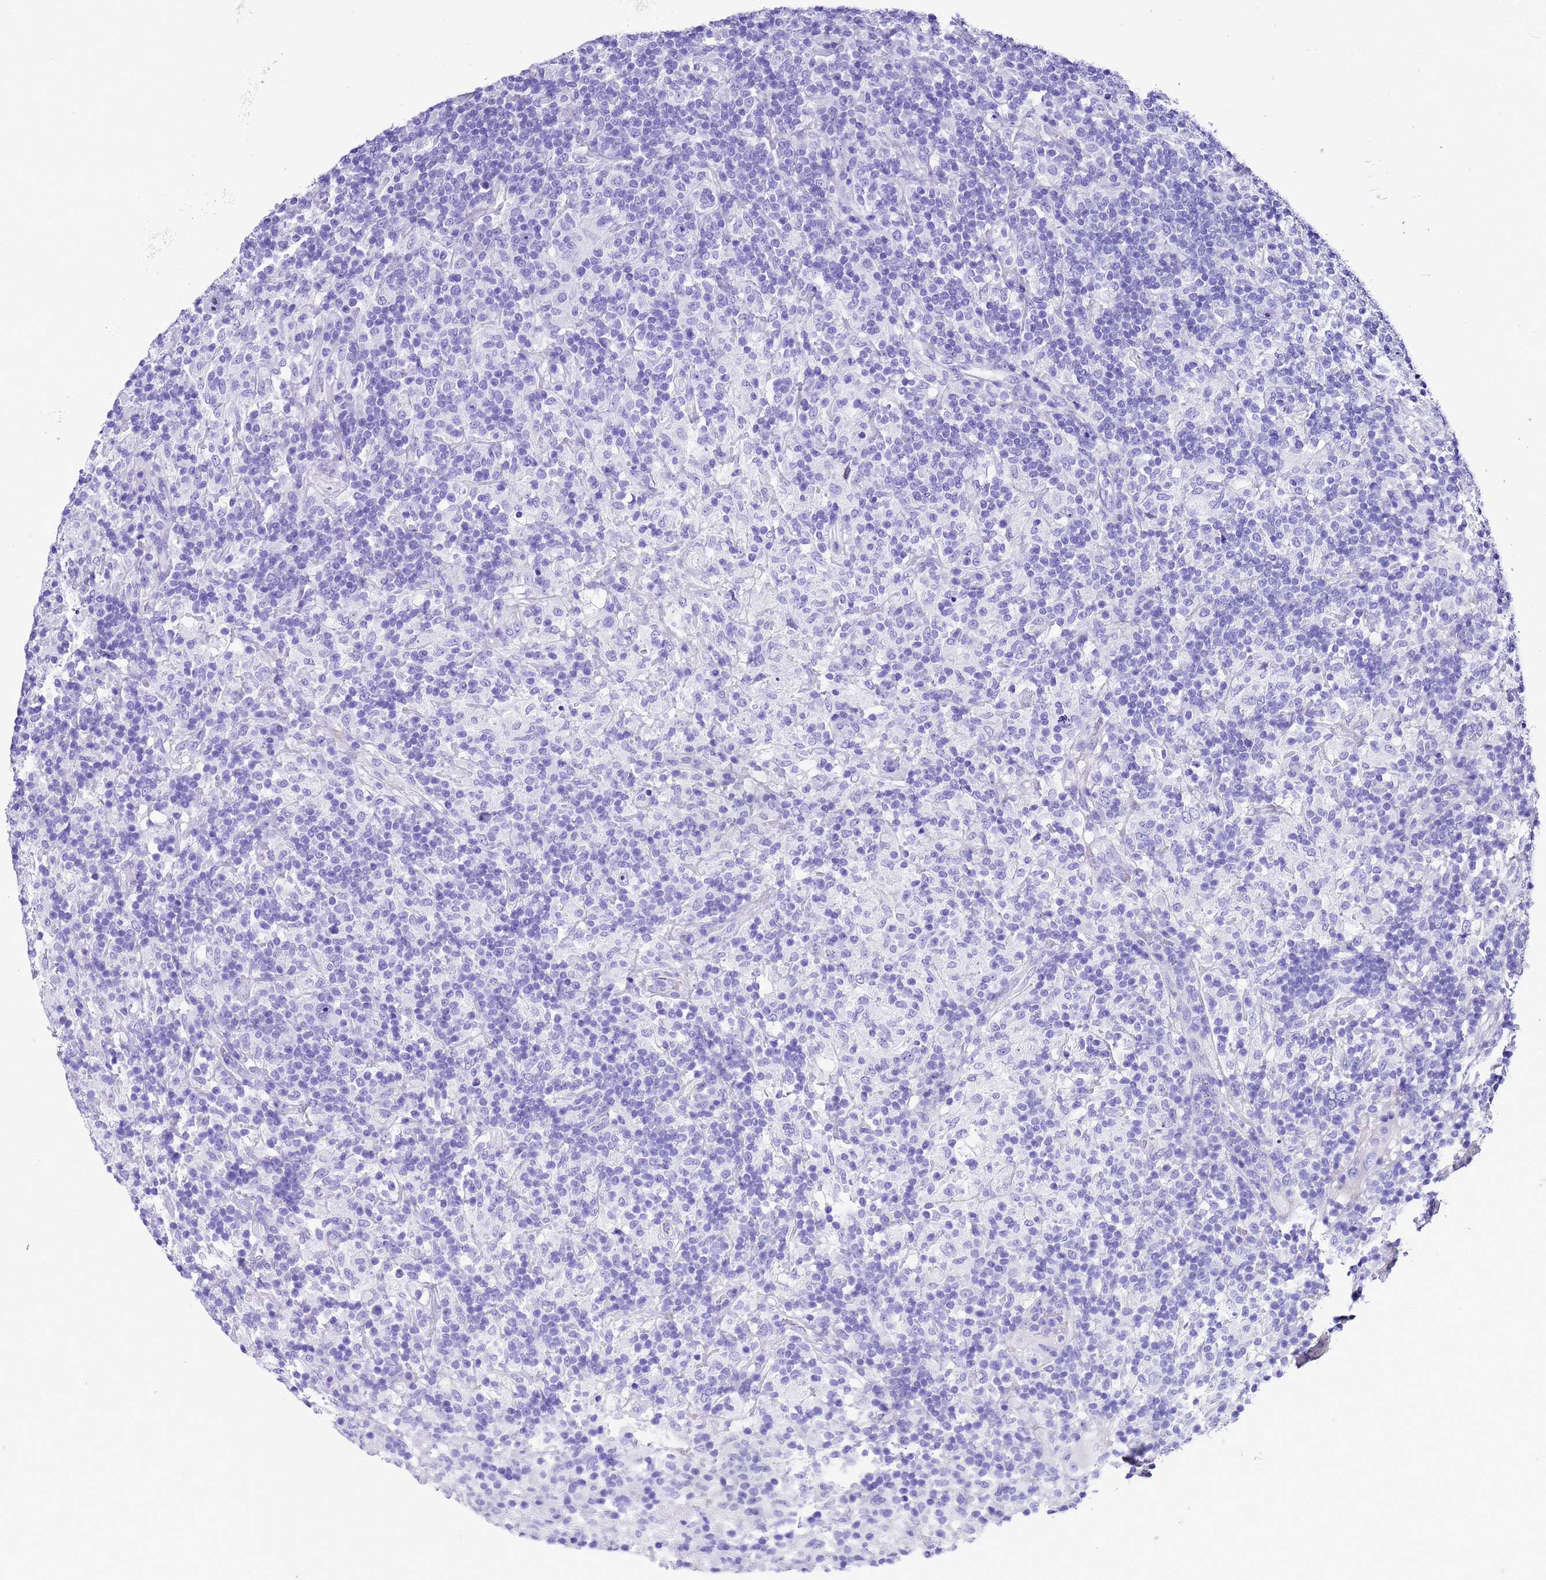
{"staining": {"intensity": "negative", "quantity": "none", "location": "none"}, "tissue": "lymphoma", "cell_type": "Tumor cells", "image_type": "cancer", "snomed": [{"axis": "morphology", "description": "Hodgkin's disease, NOS"}, {"axis": "topography", "description": "Lymph node"}], "caption": "High power microscopy micrograph of an immunohistochemistry image of lymphoma, revealing no significant positivity in tumor cells.", "gene": "UGT2B10", "patient": {"sex": "male", "age": 70}}